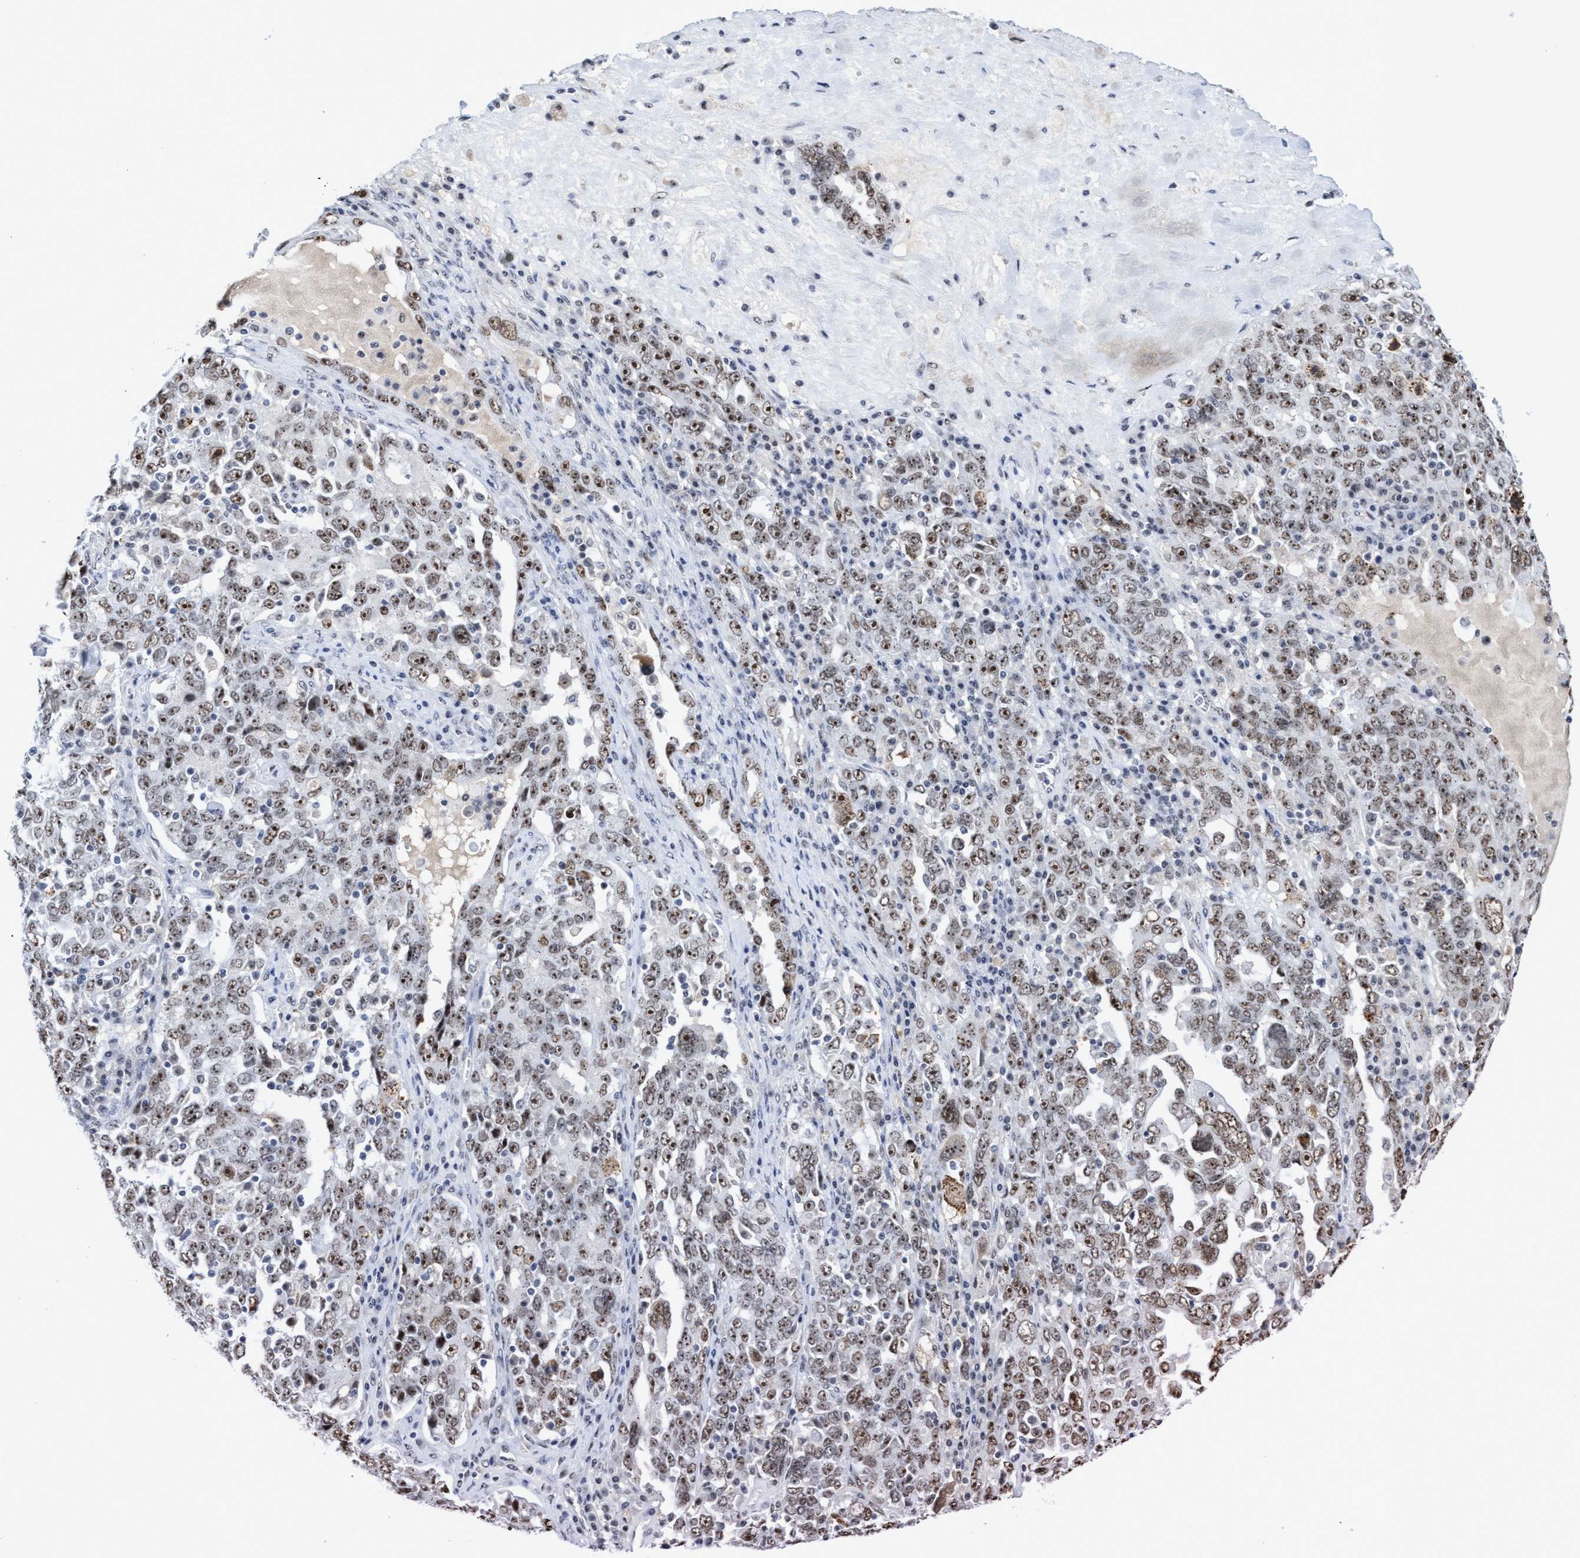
{"staining": {"intensity": "moderate", "quantity": ">75%", "location": "nuclear"}, "tissue": "ovarian cancer", "cell_type": "Tumor cells", "image_type": "cancer", "snomed": [{"axis": "morphology", "description": "Carcinoma, endometroid"}, {"axis": "topography", "description": "Ovary"}], "caption": "Endometroid carcinoma (ovarian) stained with IHC shows moderate nuclear positivity in approximately >75% of tumor cells. (brown staining indicates protein expression, while blue staining denotes nuclei).", "gene": "EFCAB10", "patient": {"sex": "female", "age": 62}}